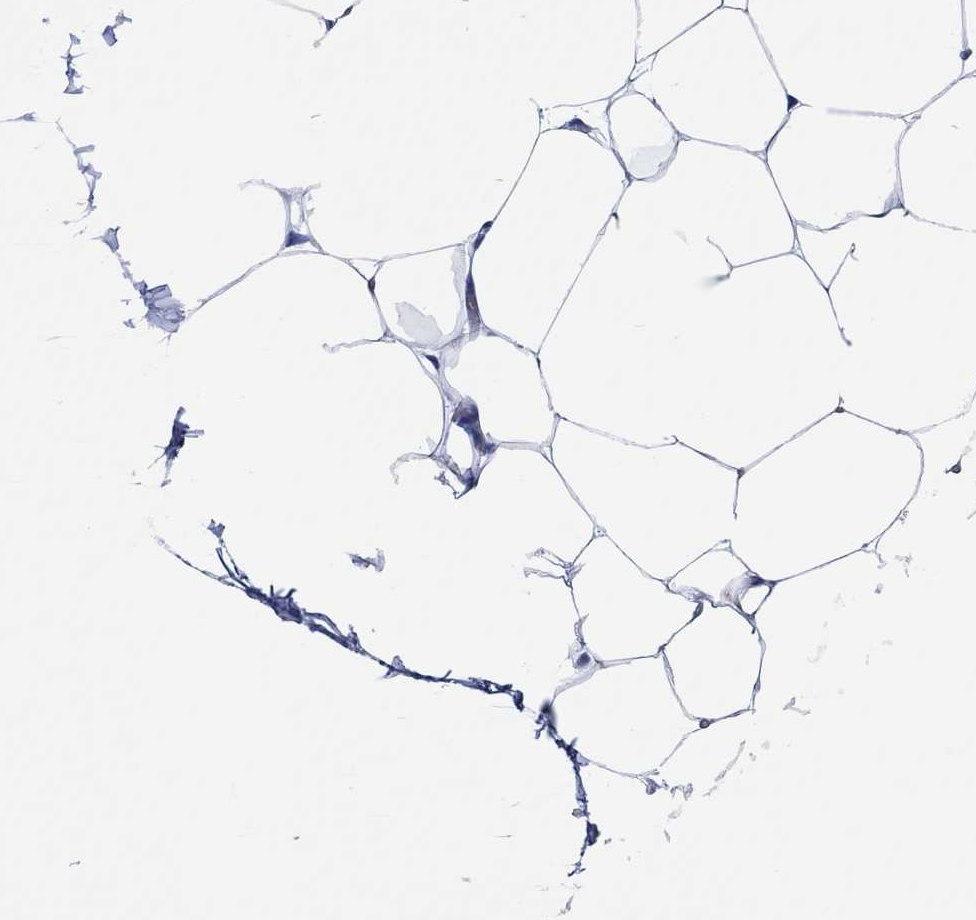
{"staining": {"intensity": "negative", "quantity": "none", "location": "none"}, "tissue": "adipose tissue", "cell_type": "Adipocytes", "image_type": "normal", "snomed": [{"axis": "morphology", "description": "Normal tissue, NOS"}, {"axis": "topography", "description": "Adipose tissue"}], "caption": "An image of adipose tissue stained for a protein shows no brown staining in adipocytes. (DAB (3,3'-diaminobenzidine) IHC, high magnification).", "gene": "CPNE6", "patient": {"sex": "male", "age": 57}}